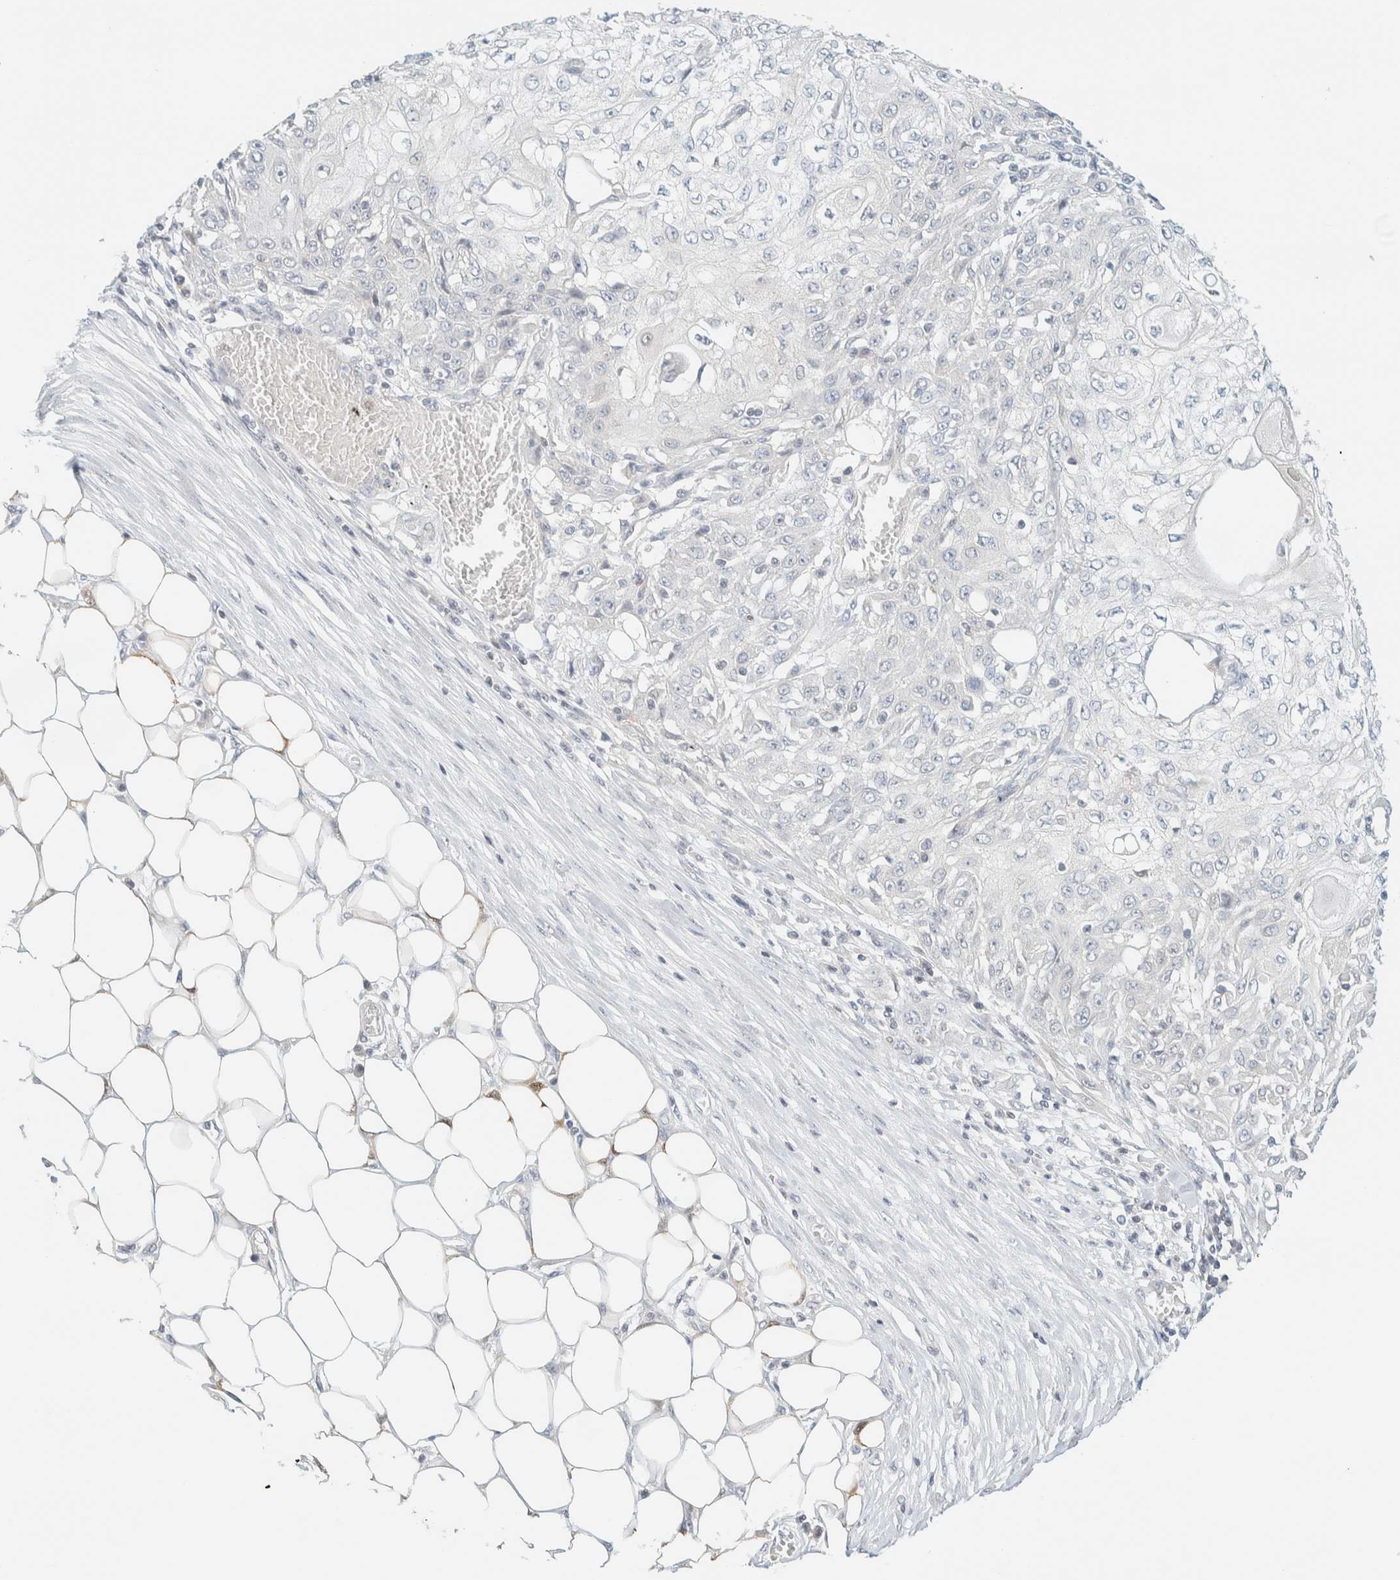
{"staining": {"intensity": "negative", "quantity": "none", "location": "none"}, "tissue": "skin cancer", "cell_type": "Tumor cells", "image_type": "cancer", "snomed": [{"axis": "morphology", "description": "Squamous cell carcinoma, NOS"}, {"axis": "morphology", "description": "Squamous cell carcinoma, metastatic, NOS"}, {"axis": "topography", "description": "Skin"}, {"axis": "topography", "description": "Lymph node"}], "caption": "Squamous cell carcinoma (skin) was stained to show a protein in brown. There is no significant positivity in tumor cells.", "gene": "PCYT2", "patient": {"sex": "male", "age": 75}}